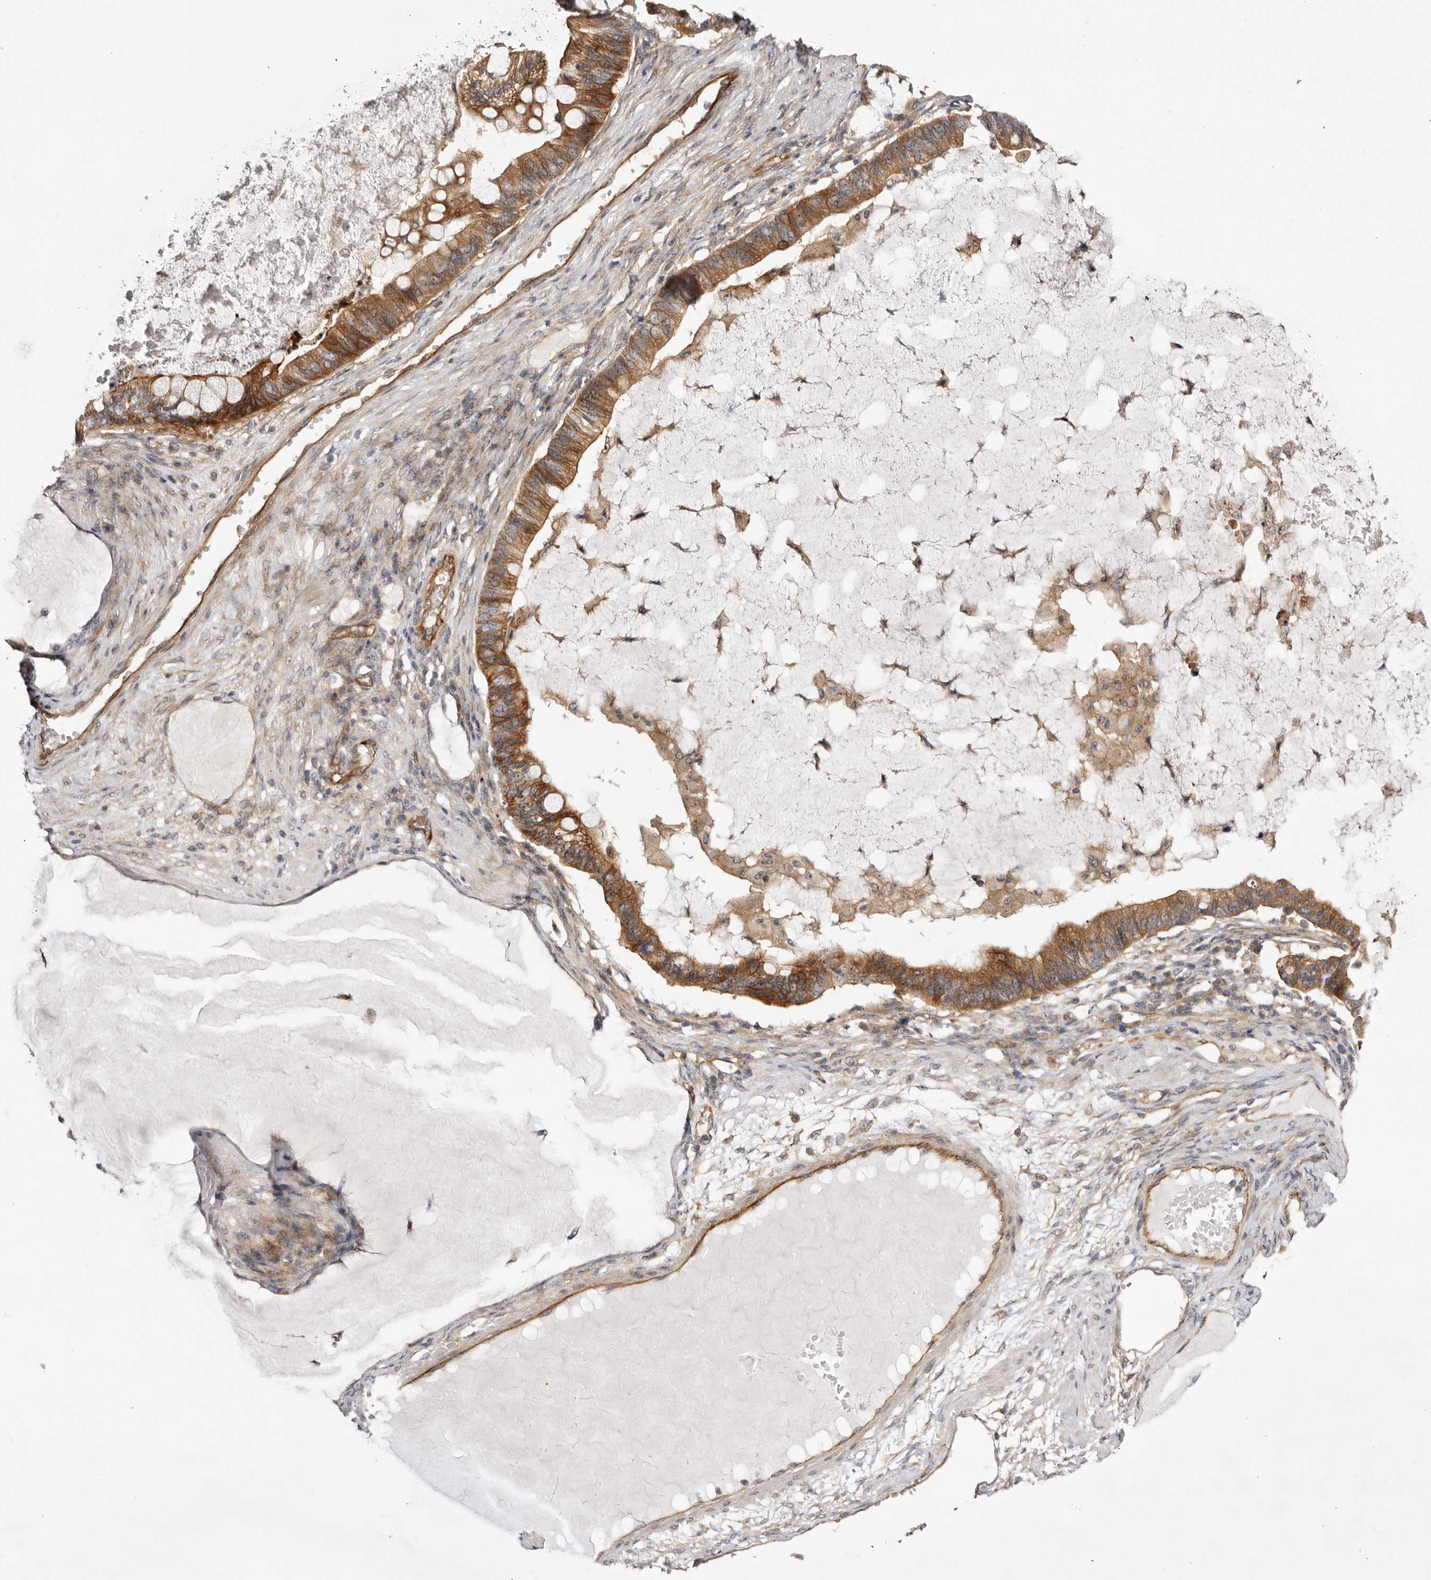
{"staining": {"intensity": "moderate", "quantity": ">75%", "location": "cytoplasmic/membranous,nuclear"}, "tissue": "ovarian cancer", "cell_type": "Tumor cells", "image_type": "cancer", "snomed": [{"axis": "morphology", "description": "Cystadenocarcinoma, mucinous, NOS"}, {"axis": "topography", "description": "Ovary"}], "caption": "There is medium levels of moderate cytoplasmic/membranous and nuclear expression in tumor cells of ovarian mucinous cystadenocarcinoma, as demonstrated by immunohistochemical staining (brown color).", "gene": "PANK4", "patient": {"sex": "female", "age": 61}}